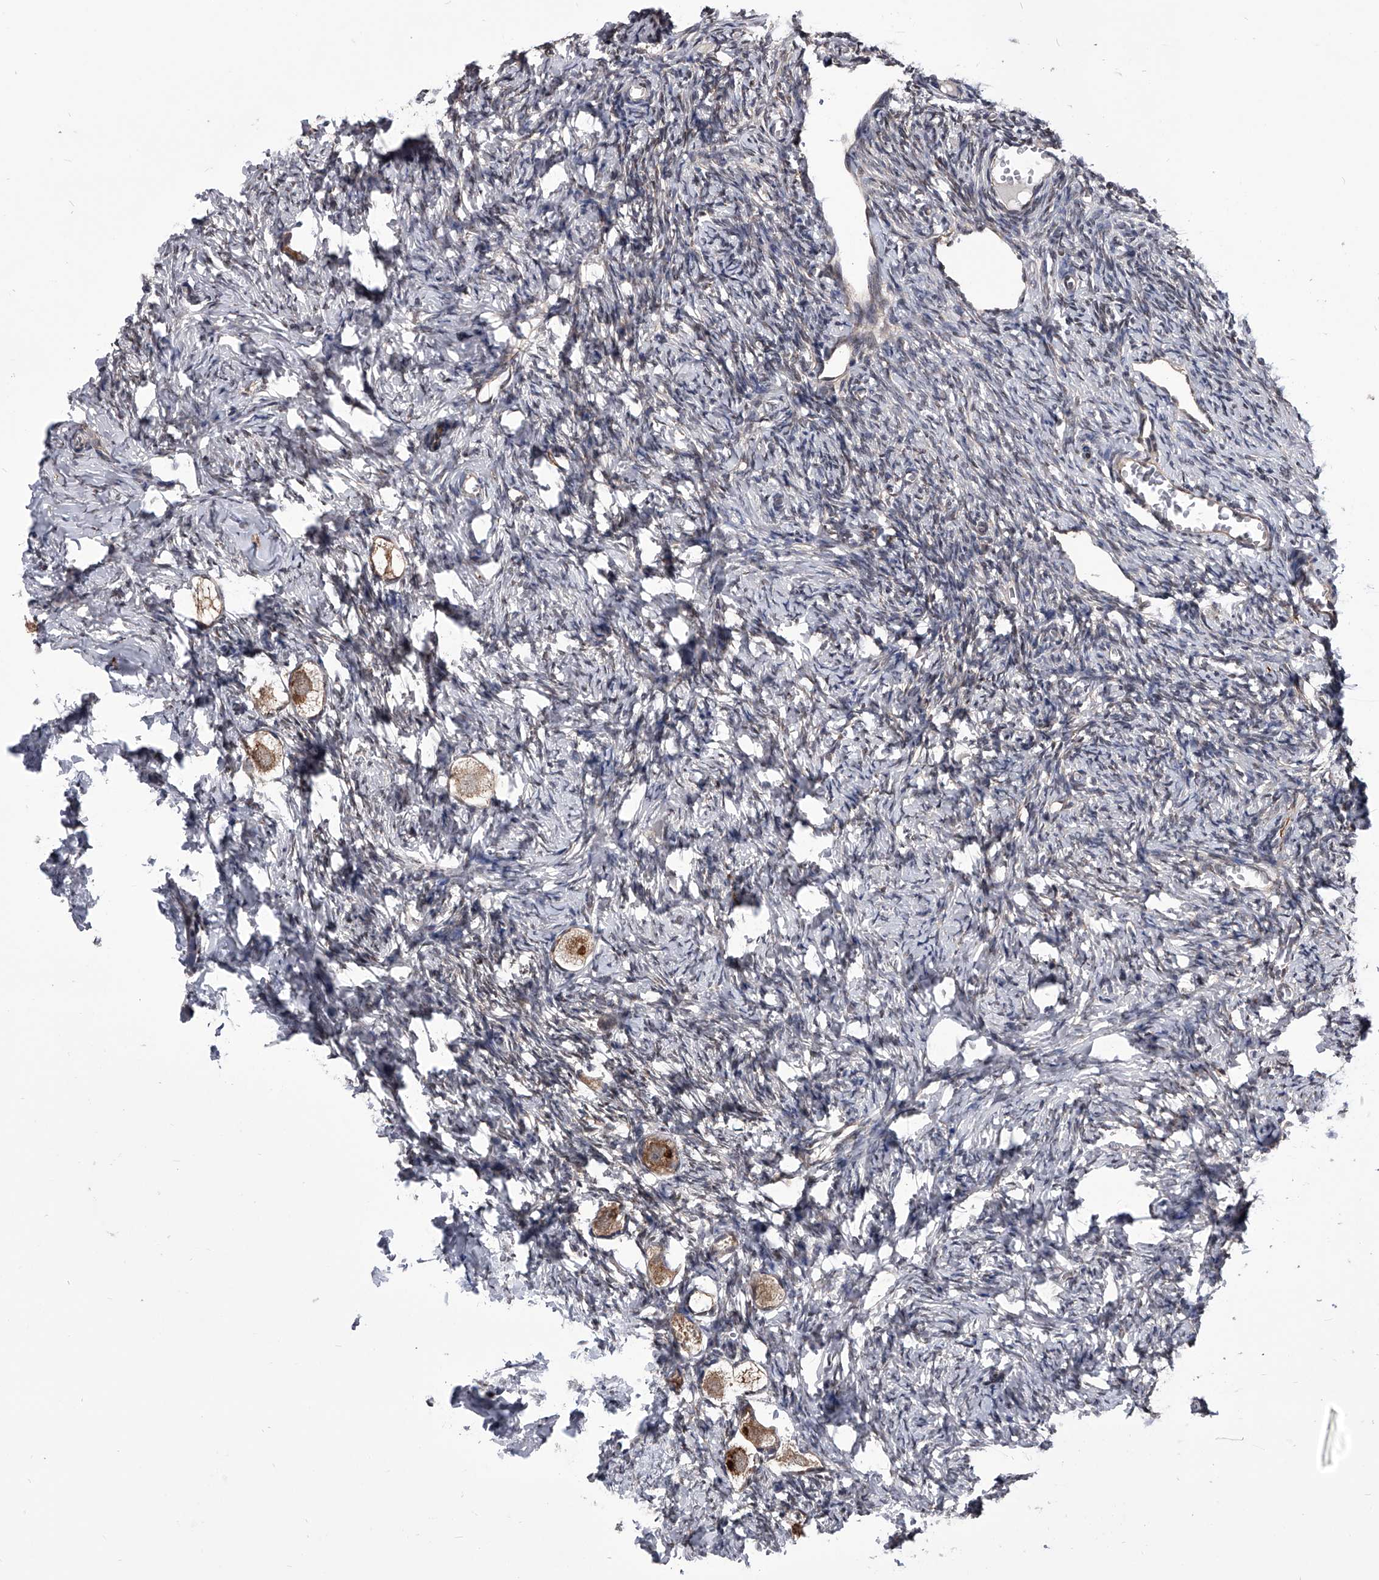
{"staining": {"intensity": "moderate", "quantity": ">75%", "location": "cytoplasmic/membranous"}, "tissue": "ovary", "cell_type": "Follicle cells", "image_type": "normal", "snomed": [{"axis": "morphology", "description": "Normal tissue, NOS"}, {"axis": "topography", "description": "Ovary"}], "caption": "High-magnification brightfield microscopy of normal ovary stained with DAB (brown) and counterstained with hematoxylin (blue). follicle cells exhibit moderate cytoplasmic/membranous expression is seen in about>75% of cells.", "gene": "ZNF76", "patient": {"sex": "female", "age": 27}}